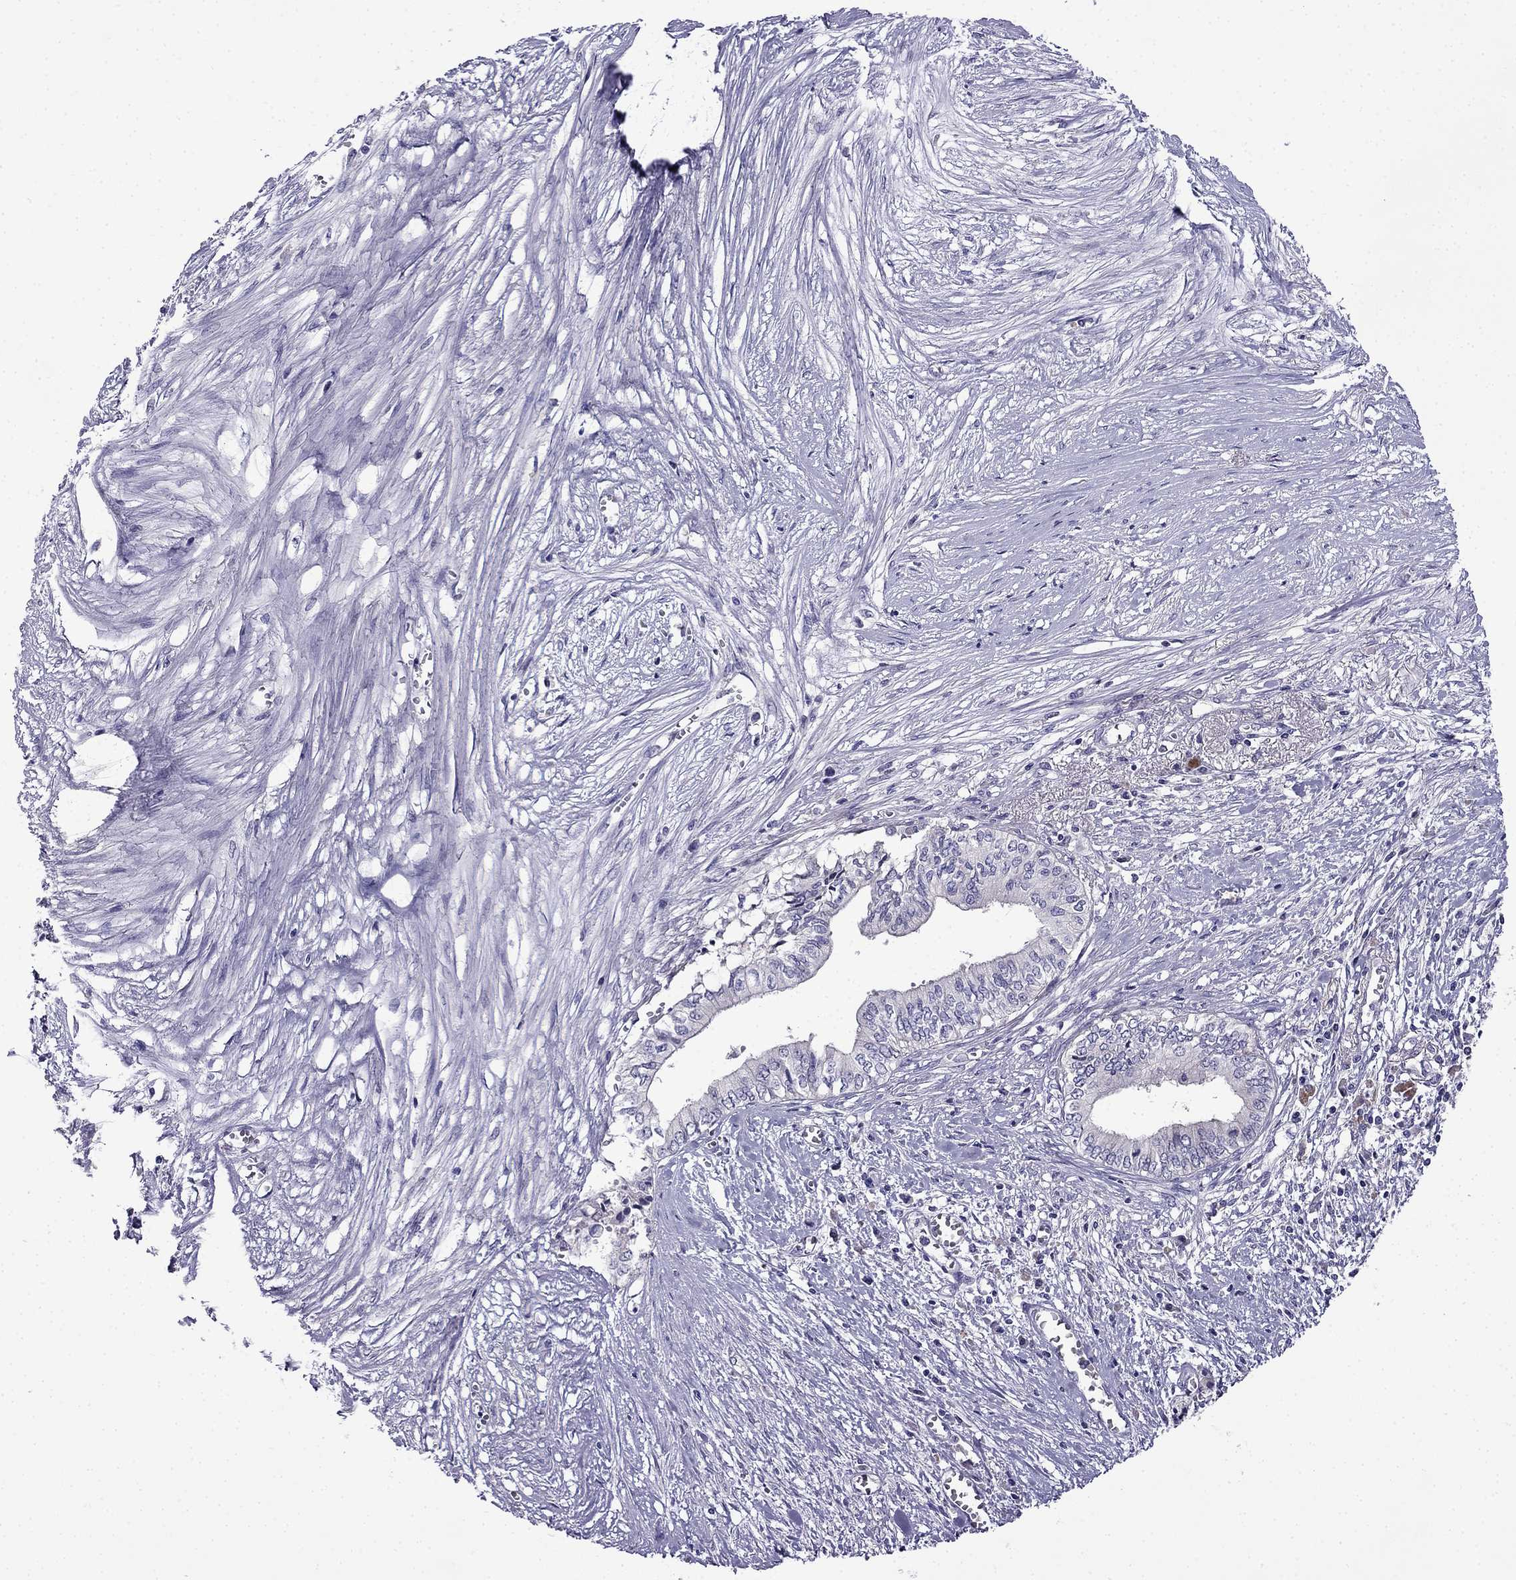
{"staining": {"intensity": "negative", "quantity": "none", "location": "none"}, "tissue": "pancreatic cancer", "cell_type": "Tumor cells", "image_type": "cancer", "snomed": [{"axis": "morphology", "description": "Adenocarcinoma, NOS"}, {"axis": "topography", "description": "Pancreas"}], "caption": "A high-resolution histopathology image shows immunohistochemistry (IHC) staining of pancreatic cancer, which demonstrates no significant positivity in tumor cells.", "gene": "PI16", "patient": {"sex": "female", "age": 61}}